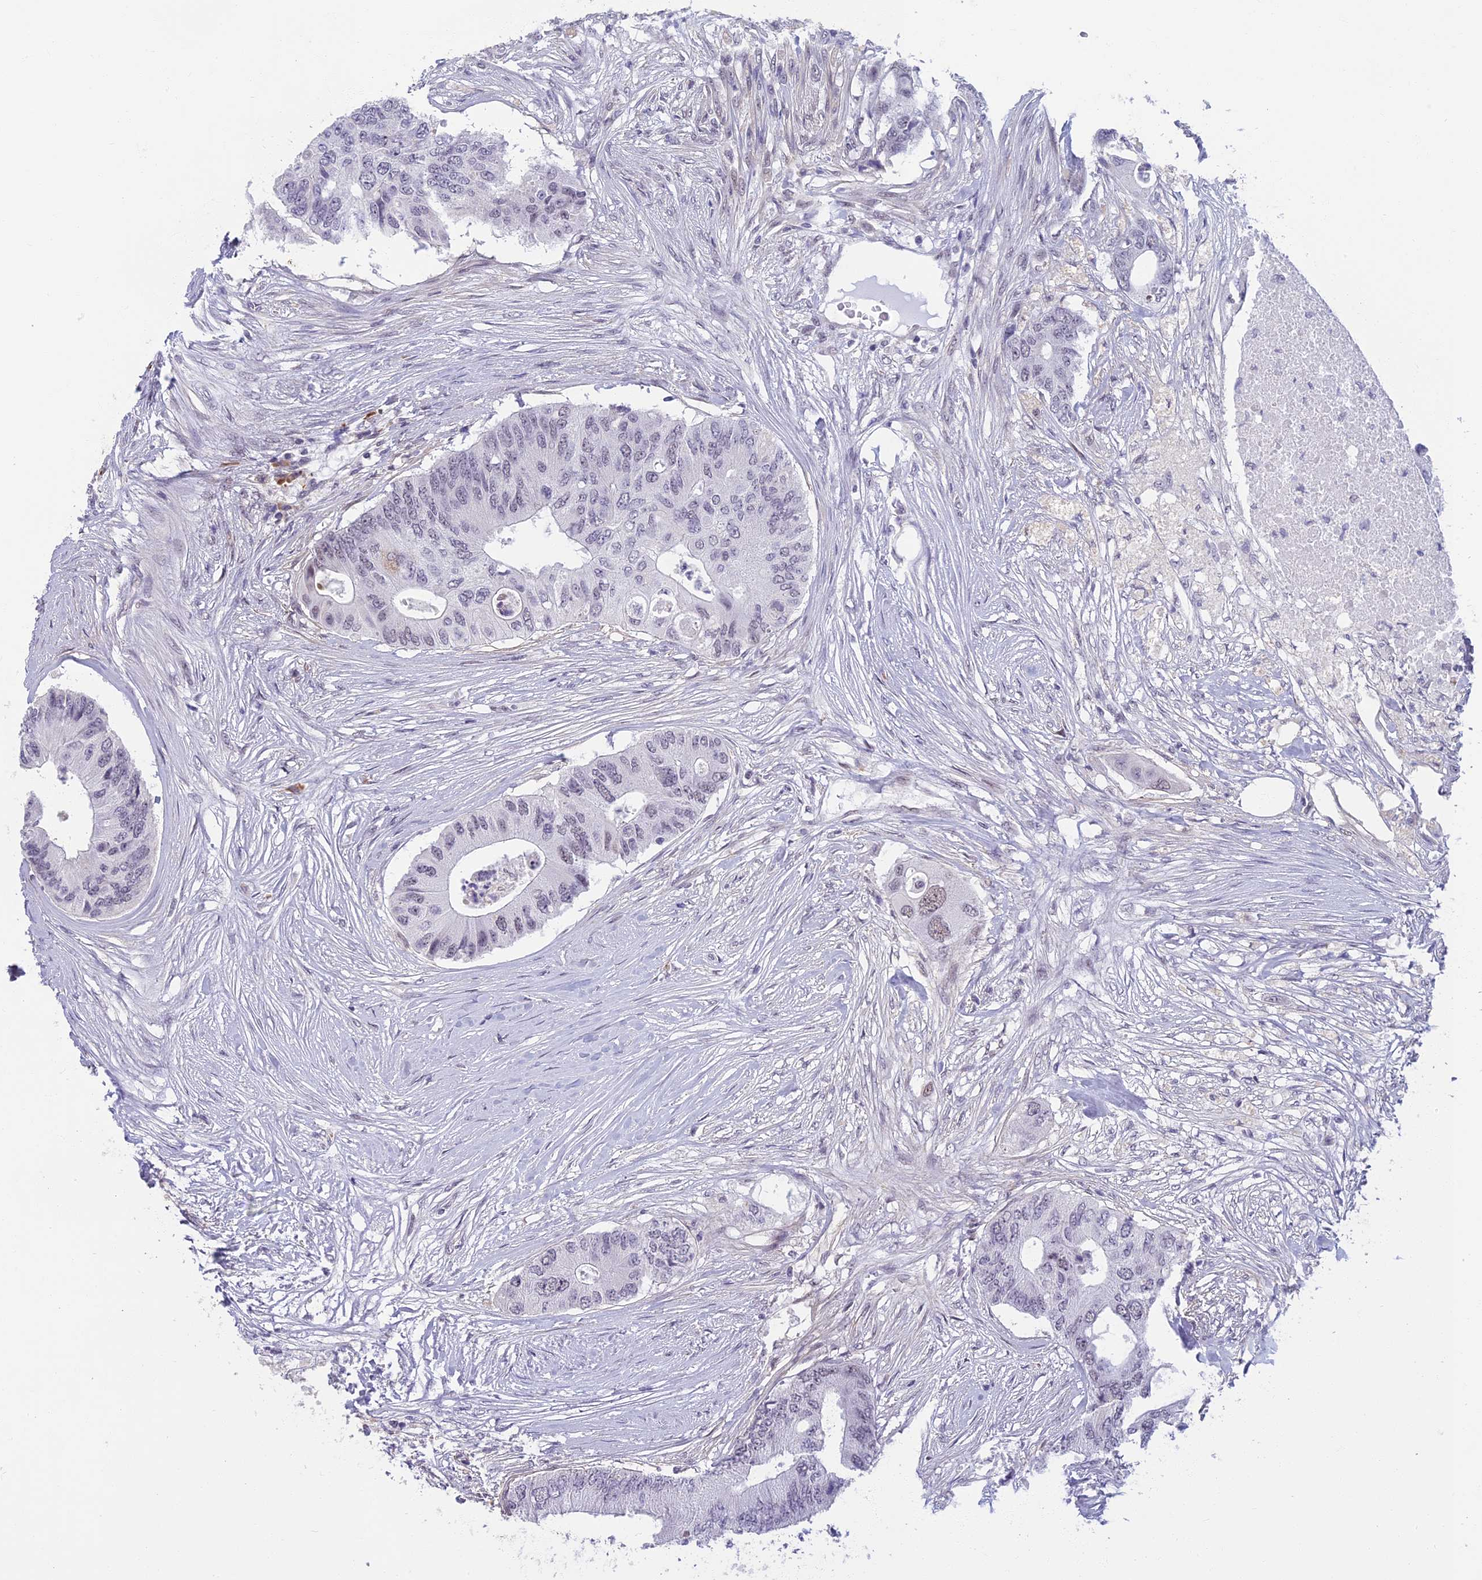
{"staining": {"intensity": "weak", "quantity": "<25%", "location": "nuclear"}, "tissue": "colorectal cancer", "cell_type": "Tumor cells", "image_type": "cancer", "snomed": [{"axis": "morphology", "description": "Adenocarcinoma, NOS"}, {"axis": "topography", "description": "Colon"}], "caption": "Immunohistochemical staining of colorectal cancer (adenocarcinoma) displays no significant staining in tumor cells. (DAB (3,3'-diaminobenzidine) immunohistochemistry (IHC) with hematoxylin counter stain).", "gene": "MORF4L1", "patient": {"sex": "male", "age": 71}}